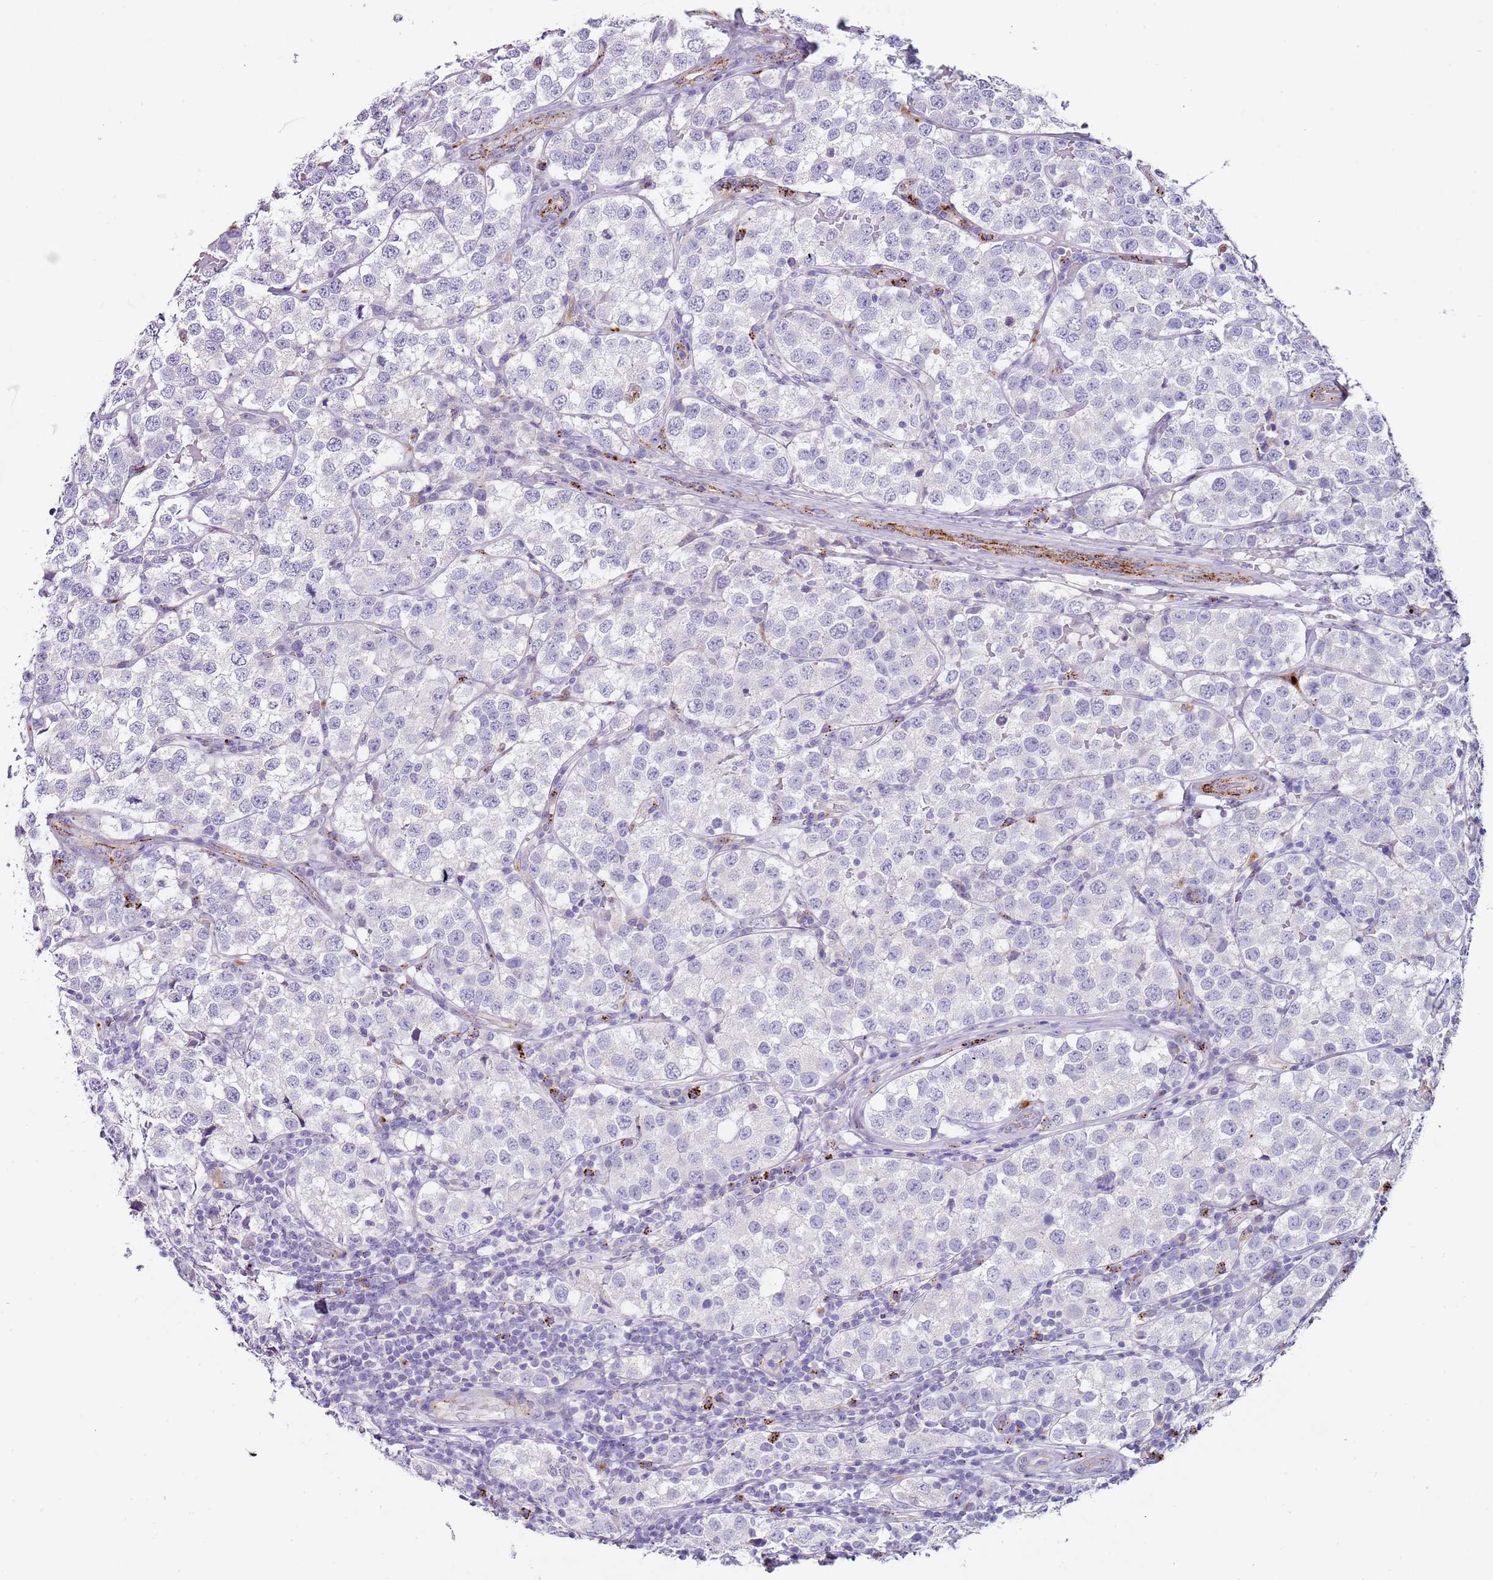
{"staining": {"intensity": "negative", "quantity": "none", "location": "none"}, "tissue": "testis cancer", "cell_type": "Tumor cells", "image_type": "cancer", "snomed": [{"axis": "morphology", "description": "Seminoma, NOS"}, {"axis": "topography", "description": "Testis"}], "caption": "This is a photomicrograph of immunohistochemistry staining of seminoma (testis), which shows no expression in tumor cells. (DAB immunohistochemistry visualized using brightfield microscopy, high magnification).", "gene": "LRRN3", "patient": {"sex": "male", "age": 34}}